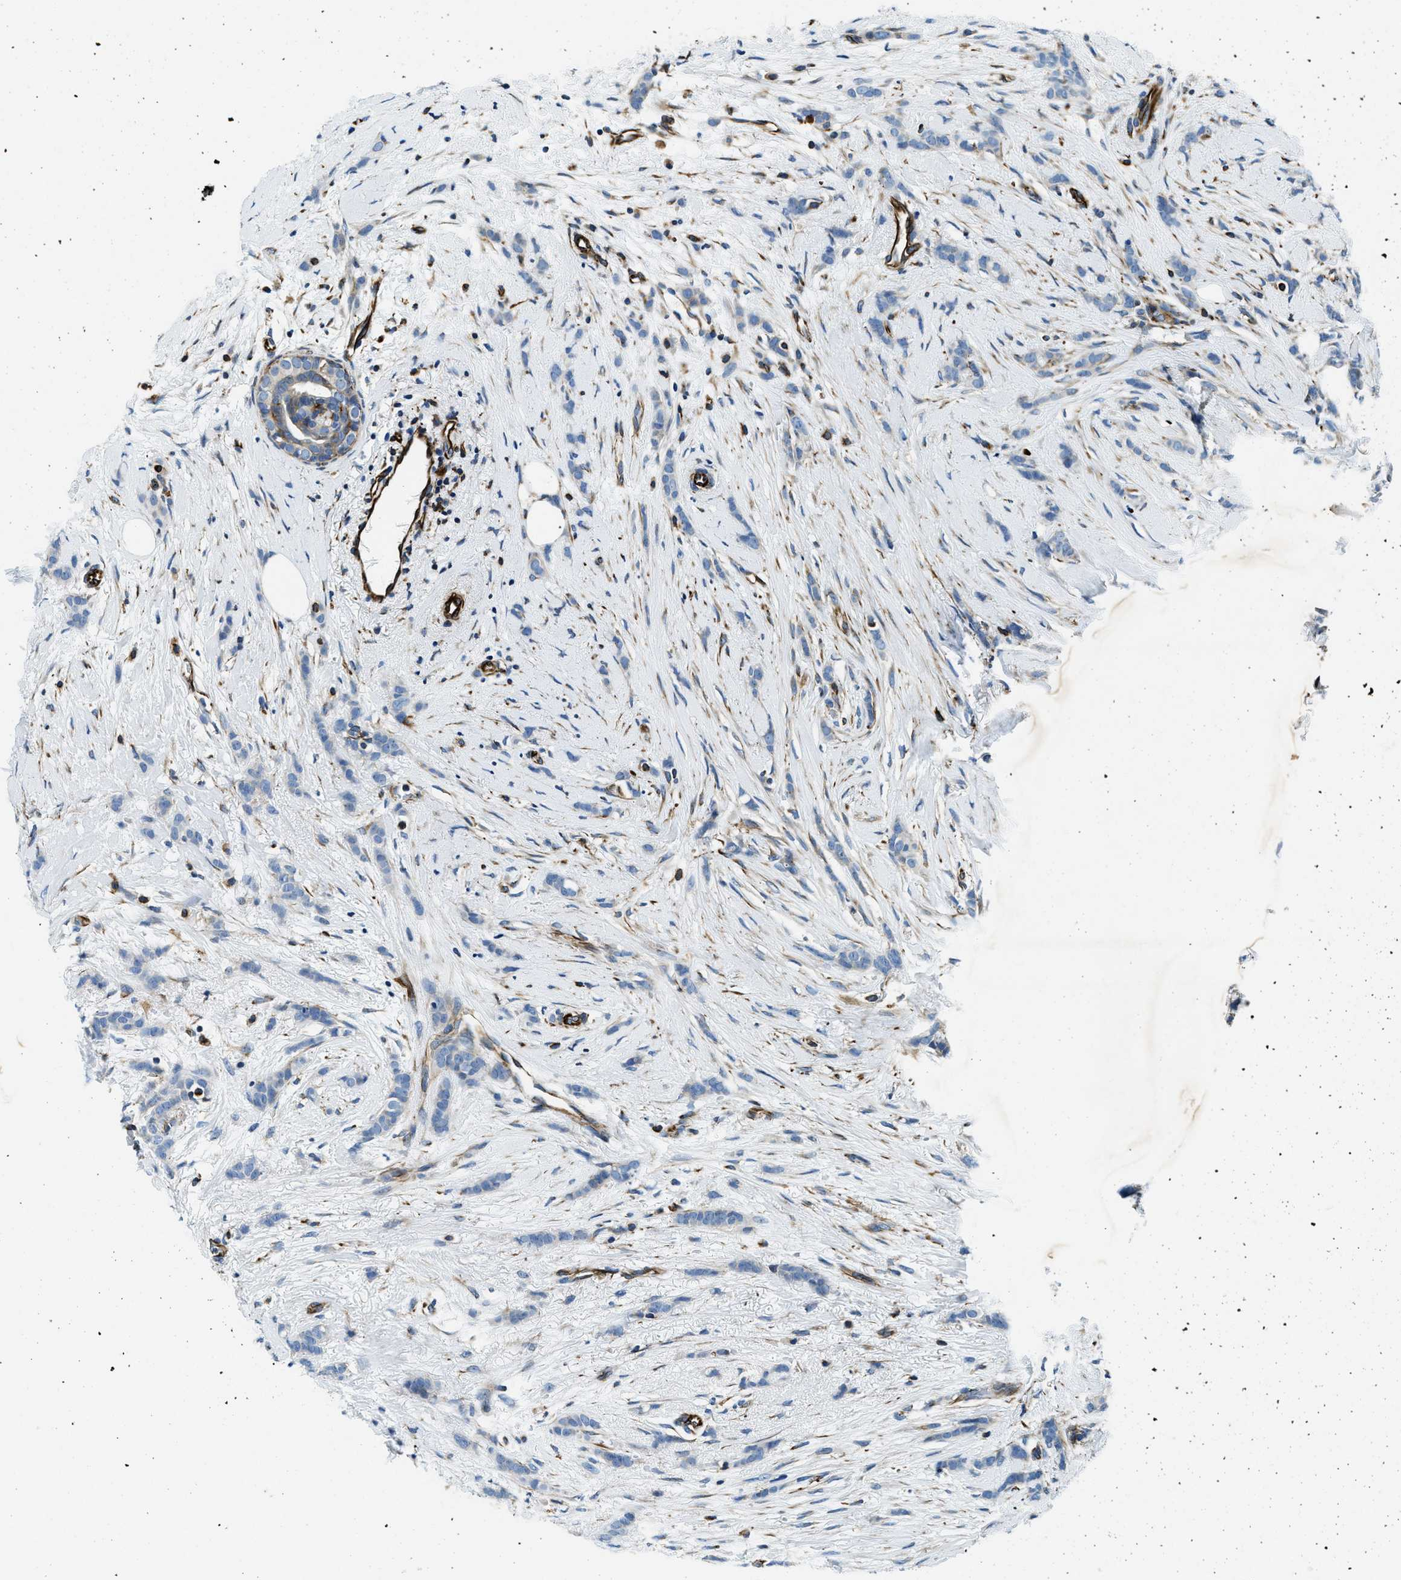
{"staining": {"intensity": "negative", "quantity": "none", "location": "none"}, "tissue": "breast cancer", "cell_type": "Tumor cells", "image_type": "cancer", "snomed": [{"axis": "morphology", "description": "Lobular carcinoma, in situ"}, {"axis": "morphology", "description": "Lobular carcinoma"}, {"axis": "topography", "description": "Breast"}], "caption": "The micrograph demonstrates no staining of tumor cells in breast lobular carcinoma. (DAB immunohistochemistry with hematoxylin counter stain).", "gene": "GNS", "patient": {"sex": "female", "age": 41}}